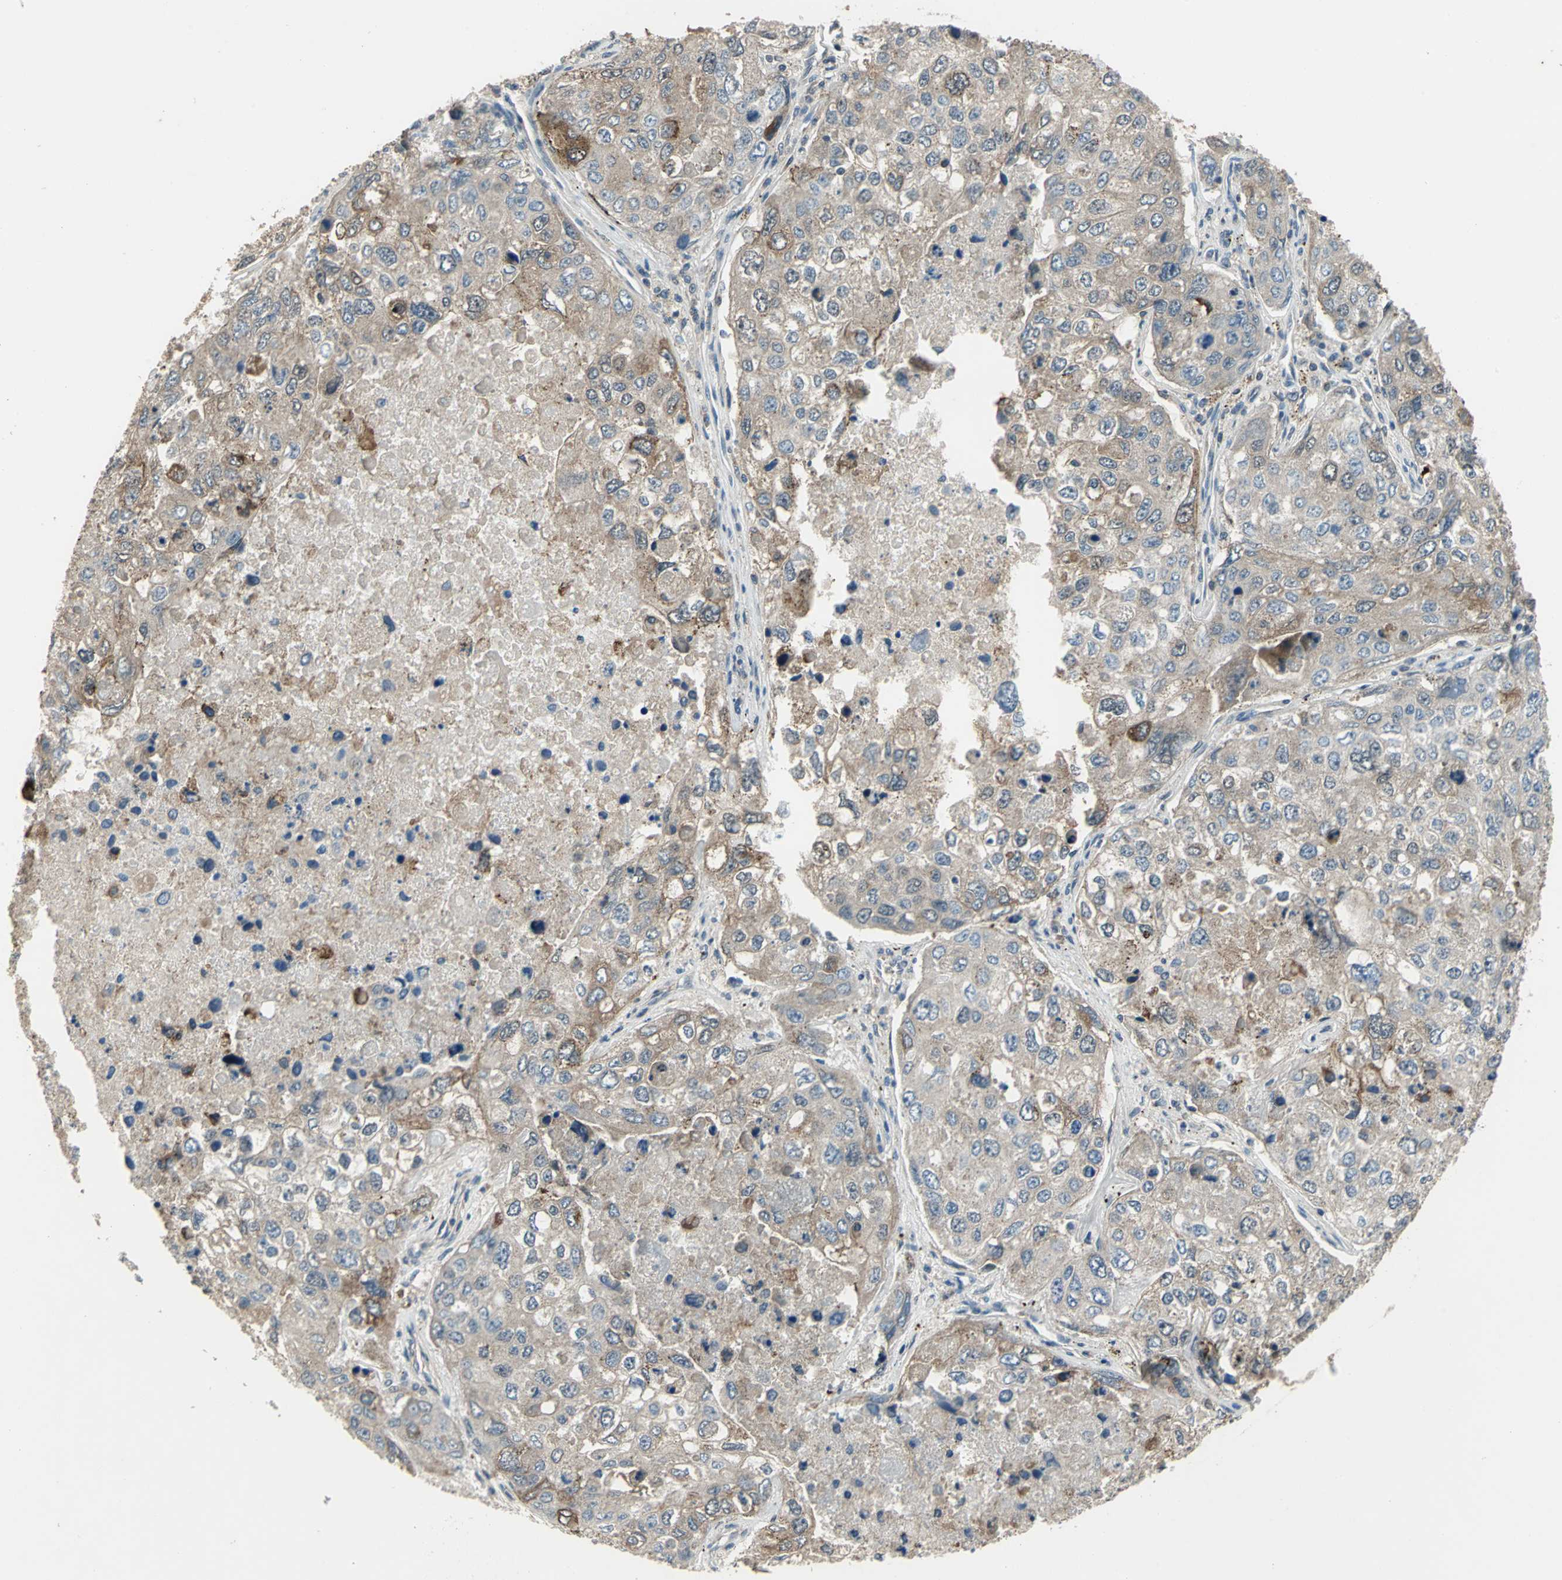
{"staining": {"intensity": "moderate", "quantity": ">75%", "location": "cytoplasmic/membranous"}, "tissue": "urothelial cancer", "cell_type": "Tumor cells", "image_type": "cancer", "snomed": [{"axis": "morphology", "description": "Urothelial carcinoma, High grade"}, {"axis": "topography", "description": "Lymph node"}, {"axis": "topography", "description": "Urinary bladder"}], "caption": "This is an image of IHC staining of urothelial carcinoma (high-grade), which shows moderate staining in the cytoplasmic/membranous of tumor cells.", "gene": "NFKBIE", "patient": {"sex": "male", "age": 51}}